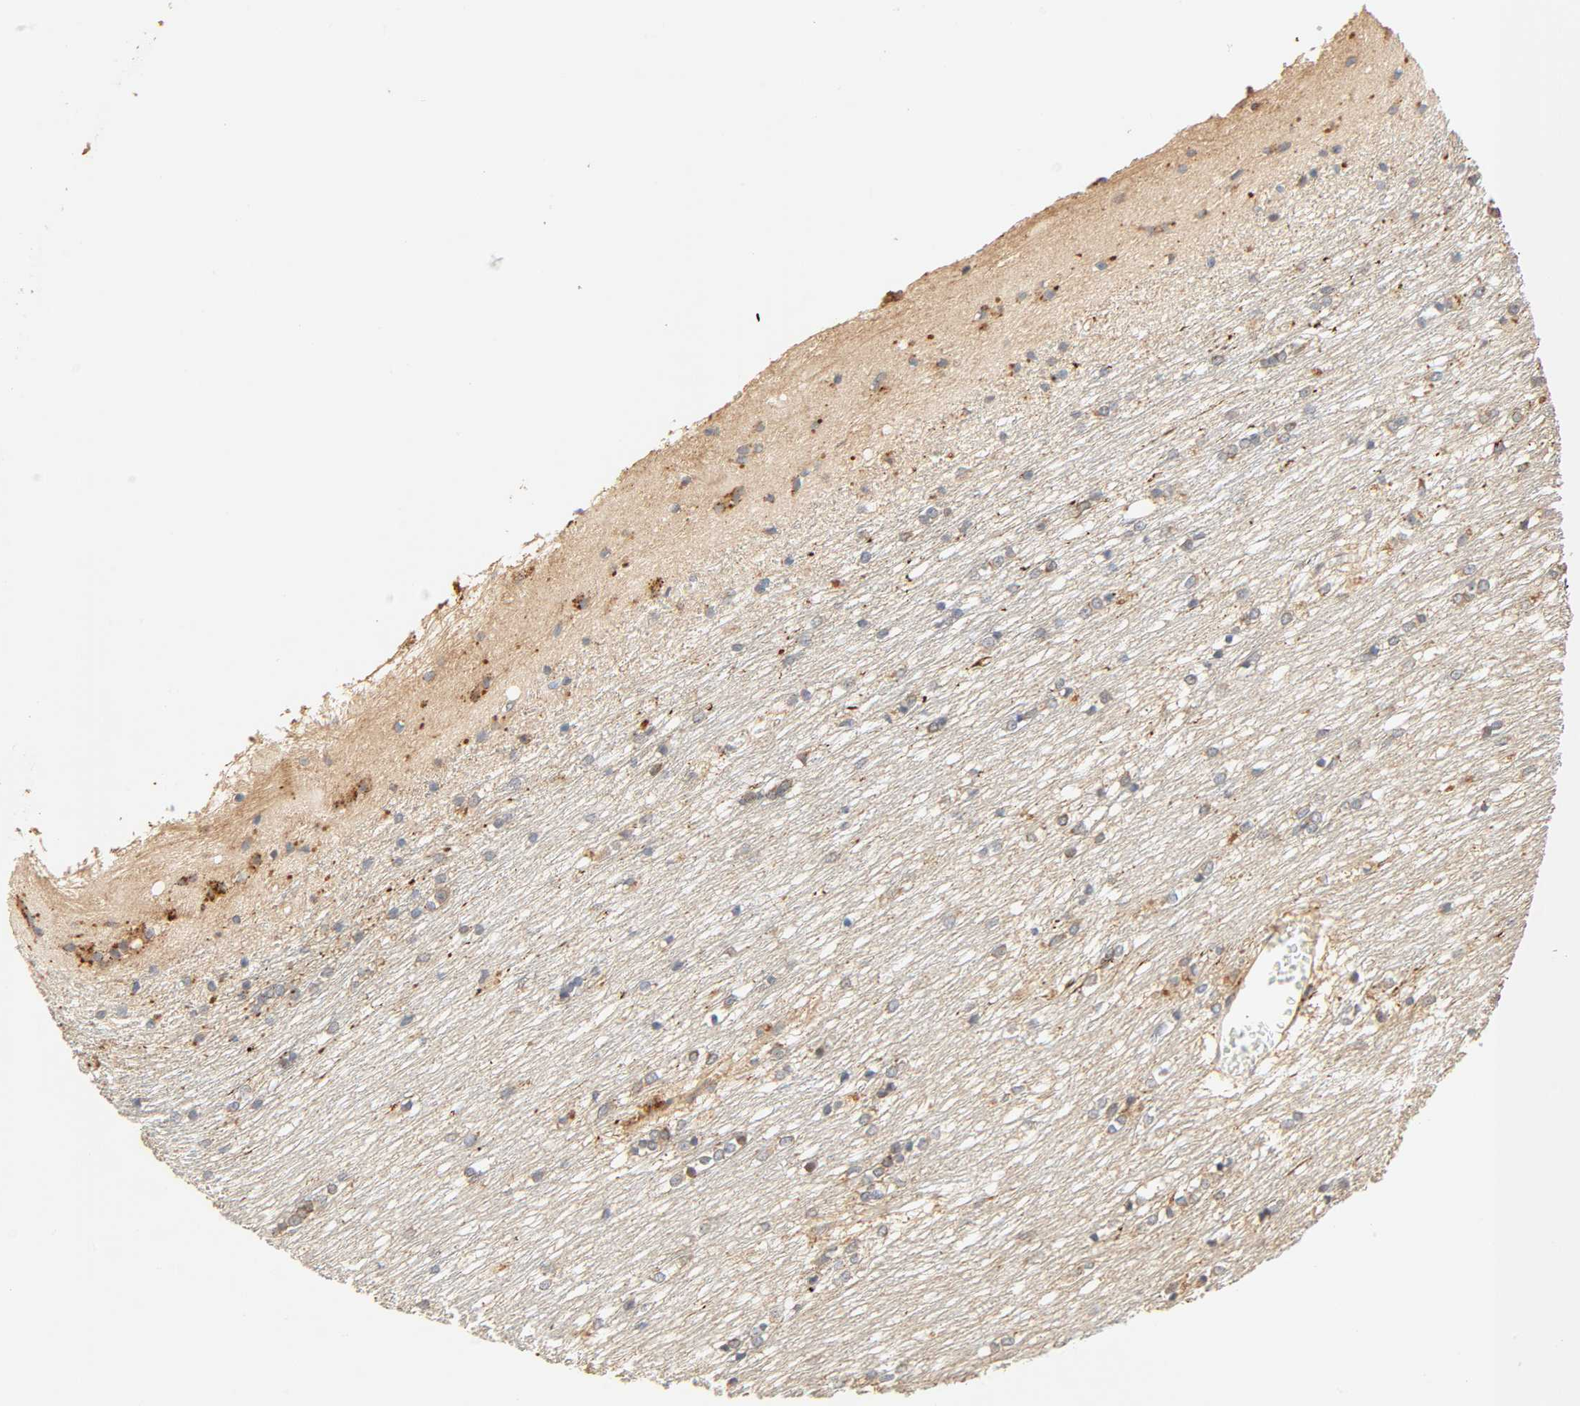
{"staining": {"intensity": "moderate", "quantity": ">75%", "location": "cytoplasmic/membranous"}, "tissue": "caudate", "cell_type": "Glial cells", "image_type": "normal", "snomed": [{"axis": "morphology", "description": "Normal tissue, NOS"}, {"axis": "topography", "description": "Lateral ventricle wall"}], "caption": "IHC (DAB) staining of benign human caudate exhibits moderate cytoplasmic/membranous protein staining in about >75% of glial cells. (brown staining indicates protein expression, while blue staining denotes nuclei).", "gene": "MAPK6", "patient": {"sex": "female", "age": 19}}